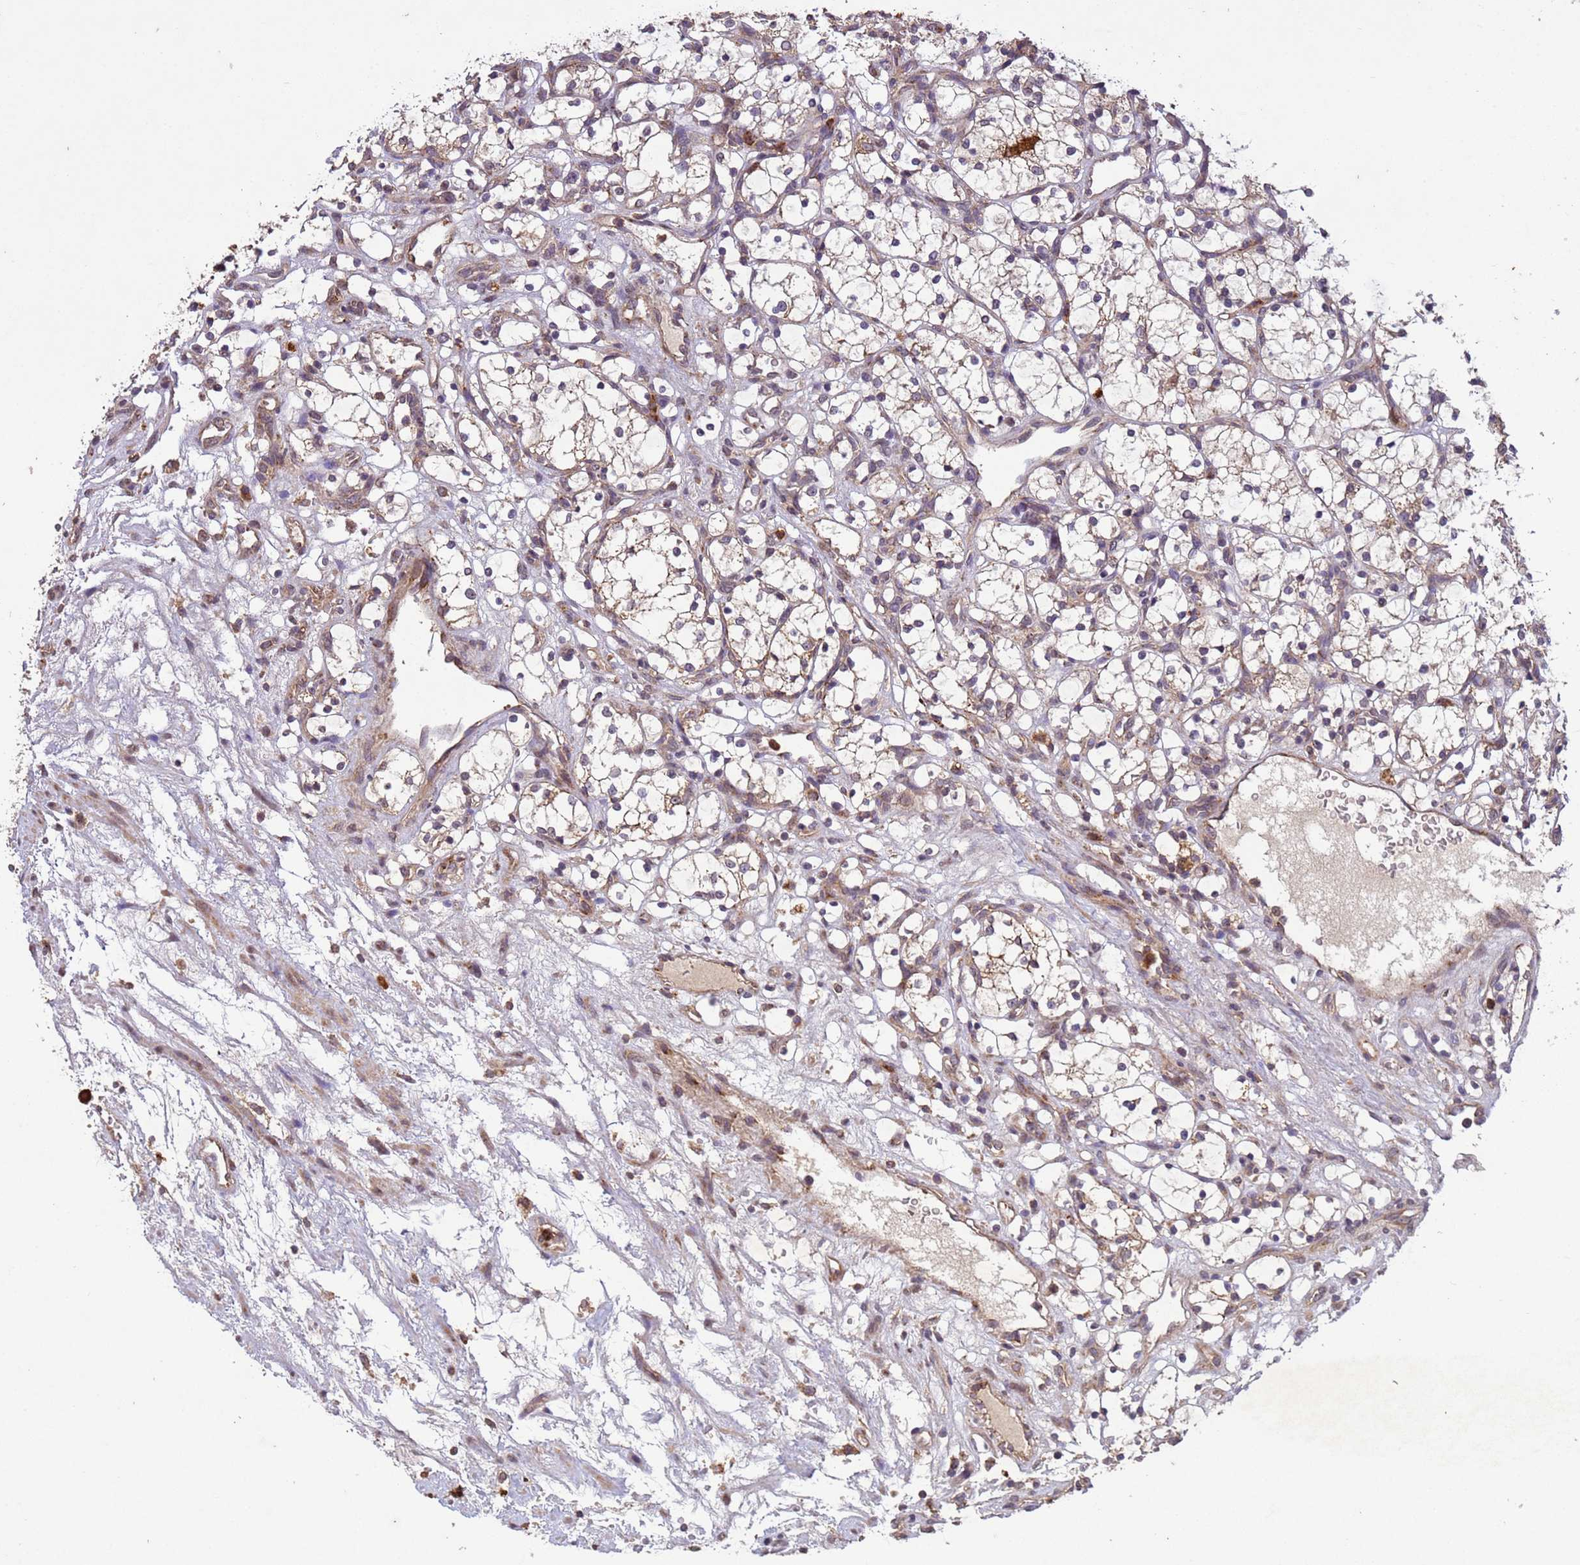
{"staining": {"intensity": "weak", "quantity": "<25%", "location": "cytoplasmic/membranous"}, "tissue": "renal cancer", "cell_type": "Tumor cells", "image_type": "cancer", "snomed": [{"axis": "morphology", "description": "Adenocarcinoma, NOS"}, {"axis": "topography", "description": "Kidney"}], "caption": "High power microscopy image of an IHC image of renal adenocarcinoma, revealing no significant expression in tumor cells. (DAB (3,3'-diaminobenzidine) IHC visualized using brightfield microscopy, high magnification).", "gene": "FASTKD1", "patient": {"sex": "female", "age": 69}}